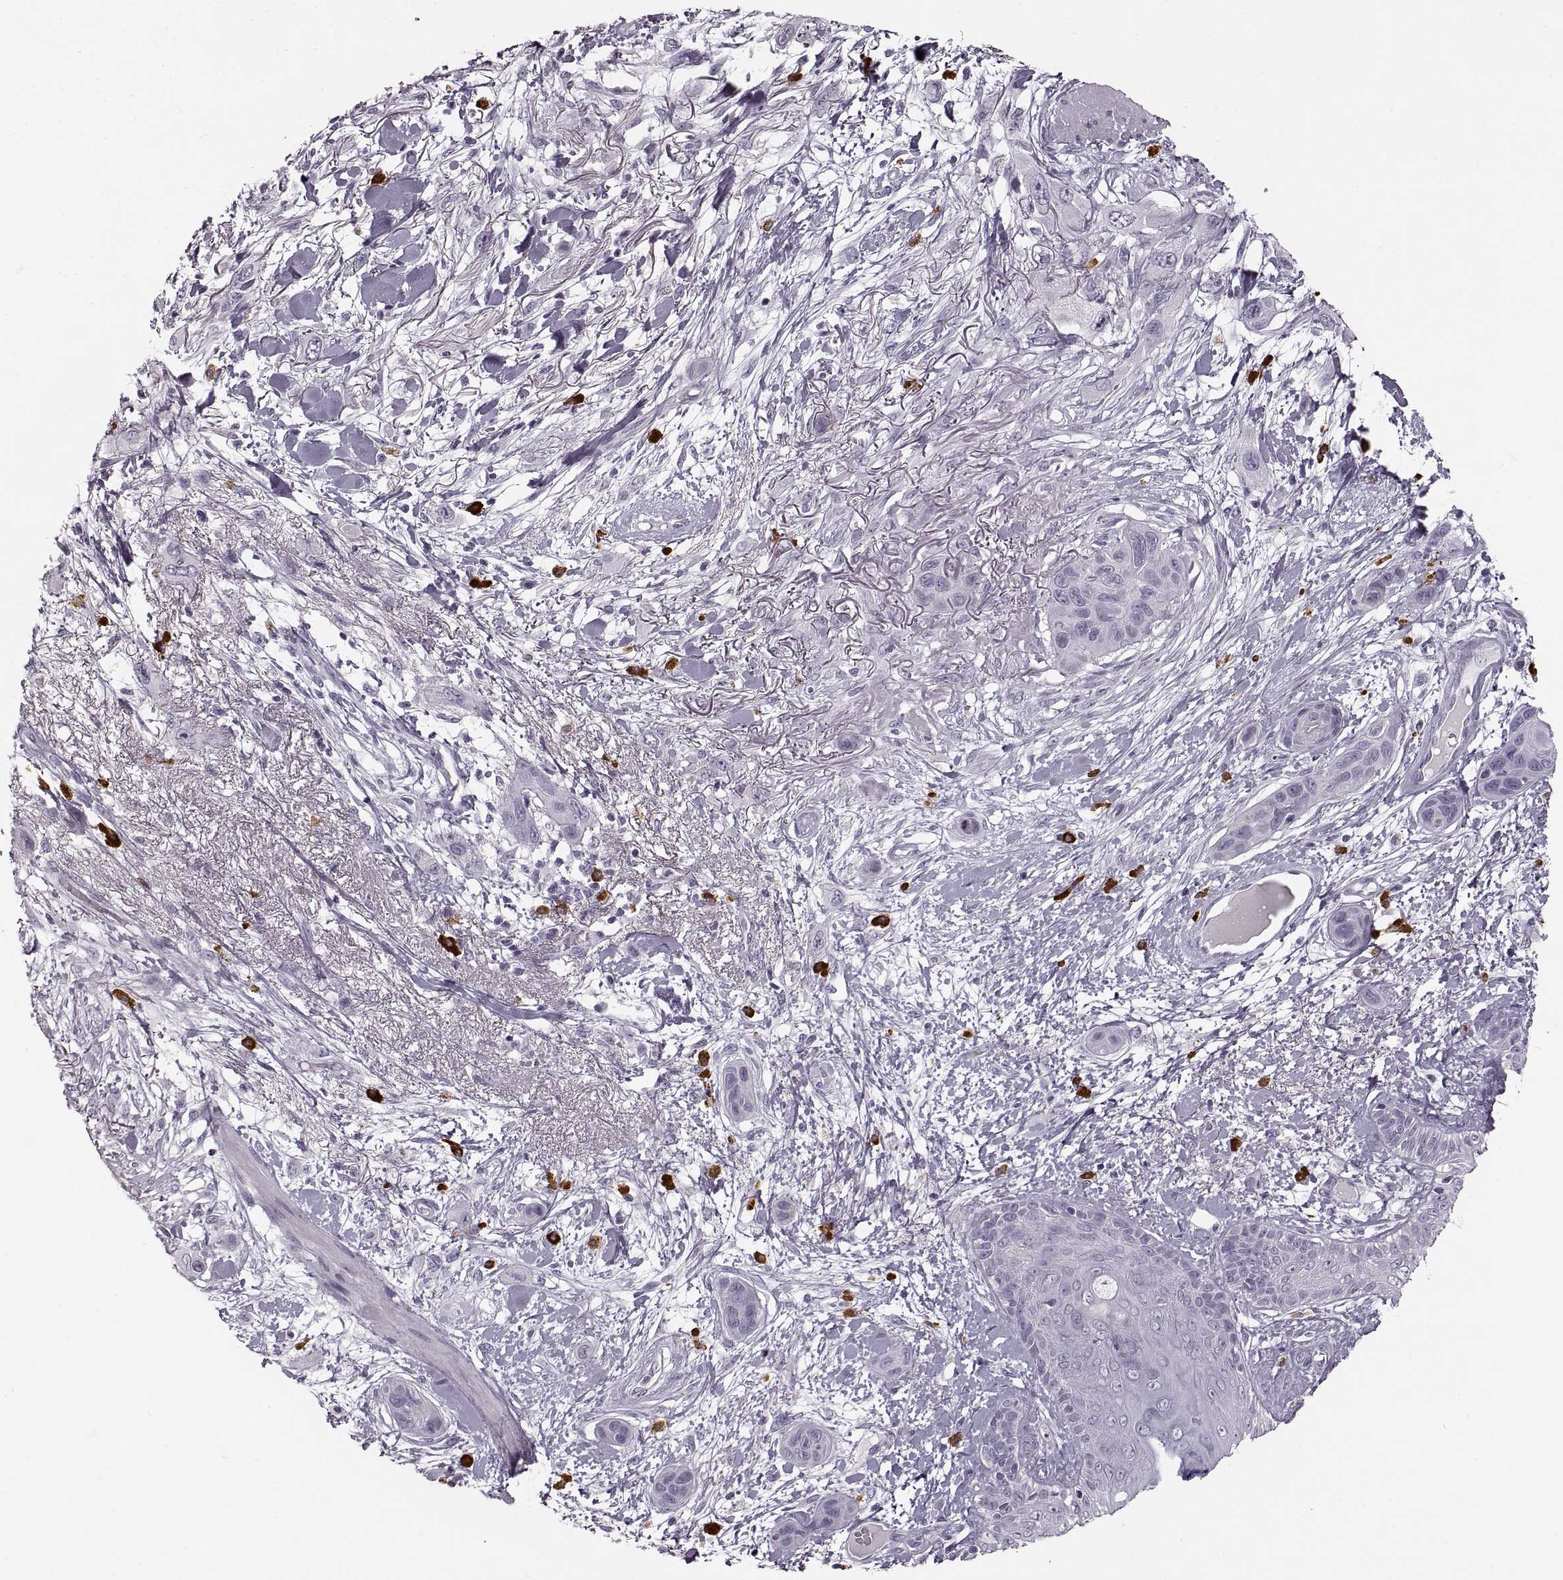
{"staining": {"intensity": "negative", "quantity": "none", "location": "none"}, "tissue": "skin cancer", "cell_type": "Tumor cells", "image_type": "cancer", "snomed": [{"axis": "morphology", "description": "Squamous cell carcinoma, NOS"}, {"axis": "topography", "description": "Skin"}], "caption": "This is an immunohistochemistry (IHC) micrograph of human skin cancer (squamous cell carcinoma). There is no expression in tumor cells.", "gene": "CNTN1", "patient": {"sex": "male", "age": 79}}